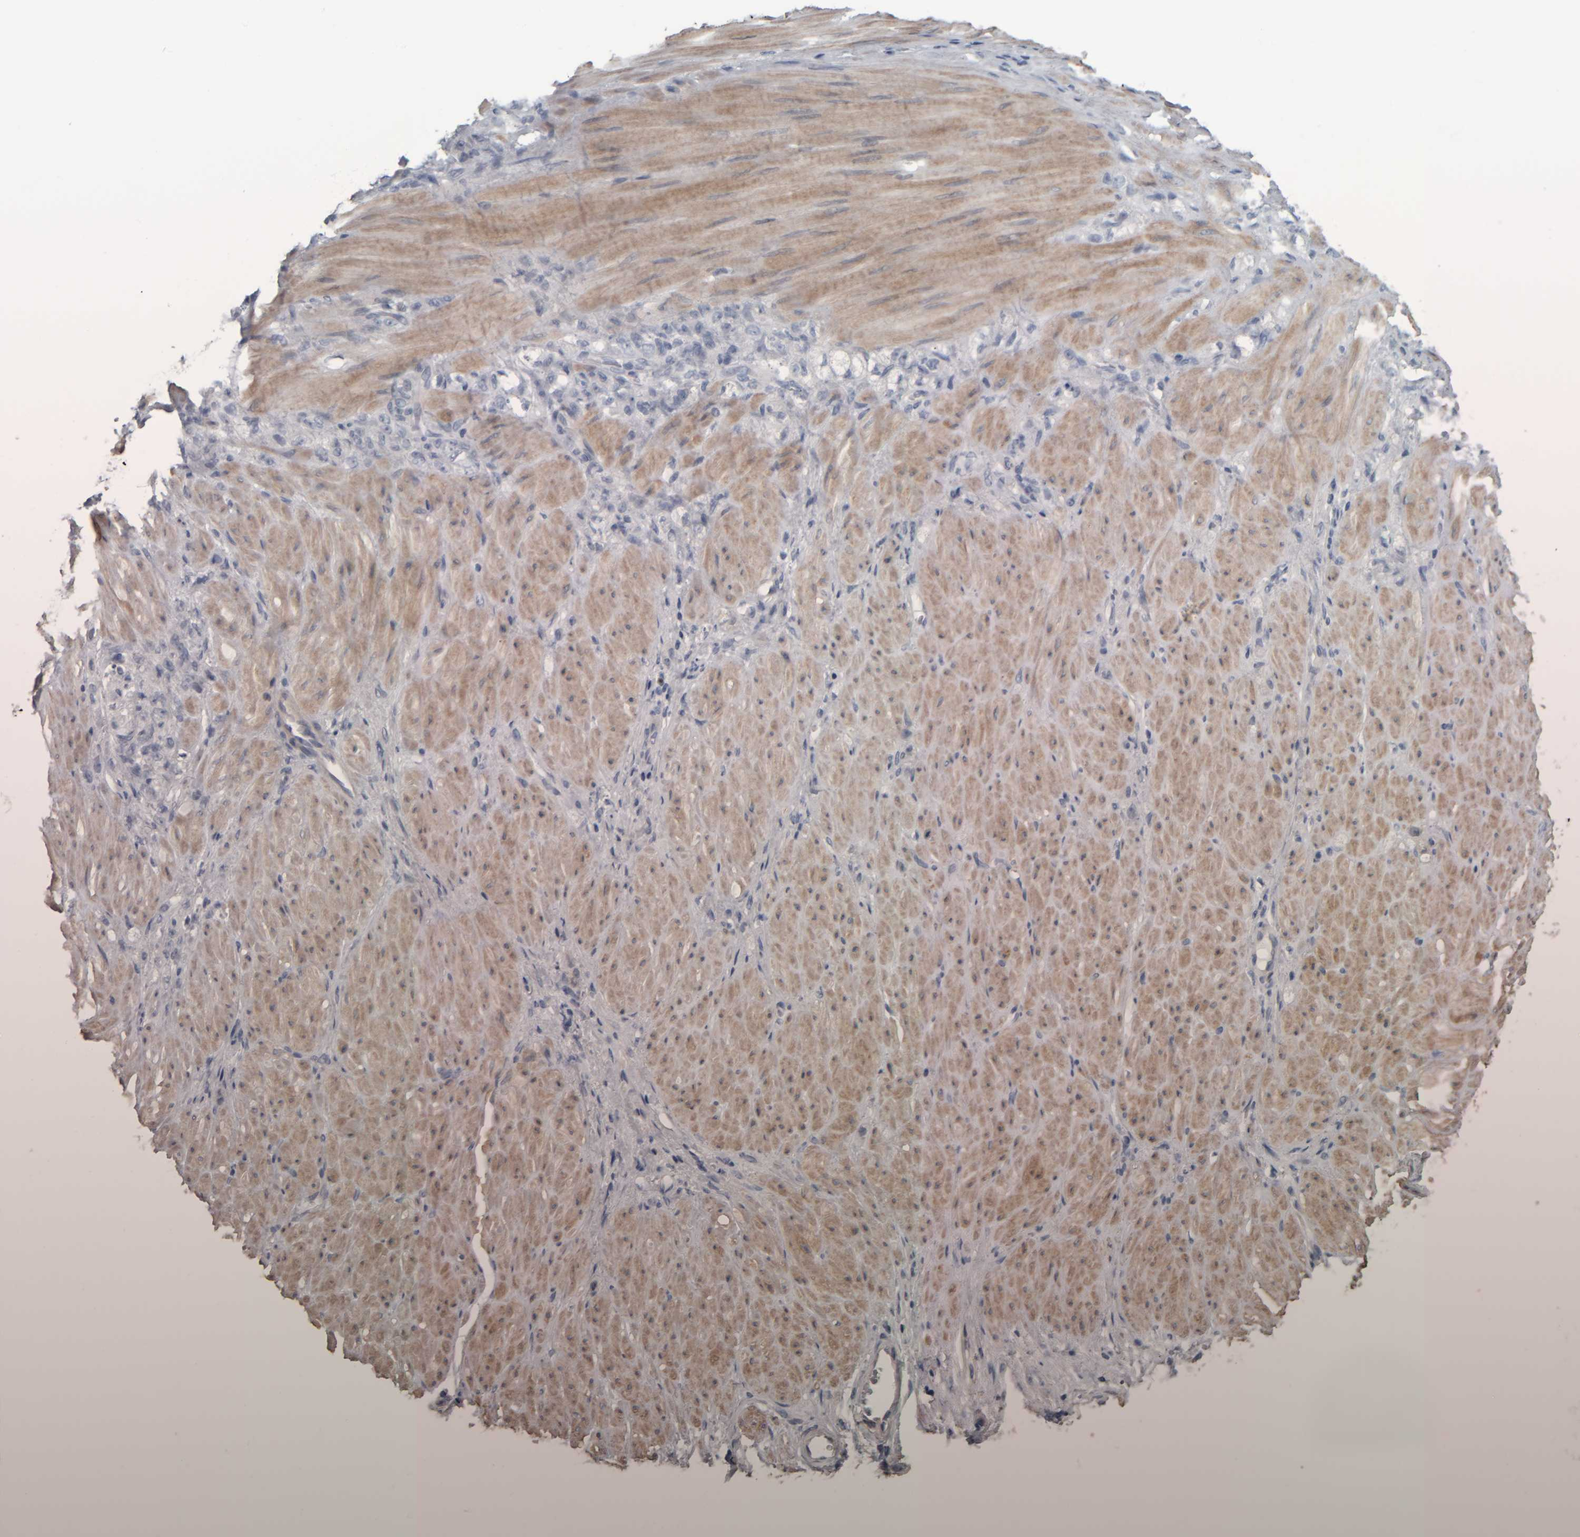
{"staining": {"intensity": "negative", "quantity": "none", "location": "none"}, "tissue": "stomach cancer", "cell_type": "Tumor cells", "image_type": "cancer", "snomed": [{"axis": "morphology", "description": "Normal tissue, NOS"}, {"axis": "morphology", "description": "Adenocarcinoma, NOS"}, {"axis": "topography", "description": "Stomach"}], "caption": "Stomach adenocarcinoma was stained to show a protein in brown. There is no significant expression in tumor cells.", "gene": "CAVIN4", "patient": {"sex": "male", "age": 82}}